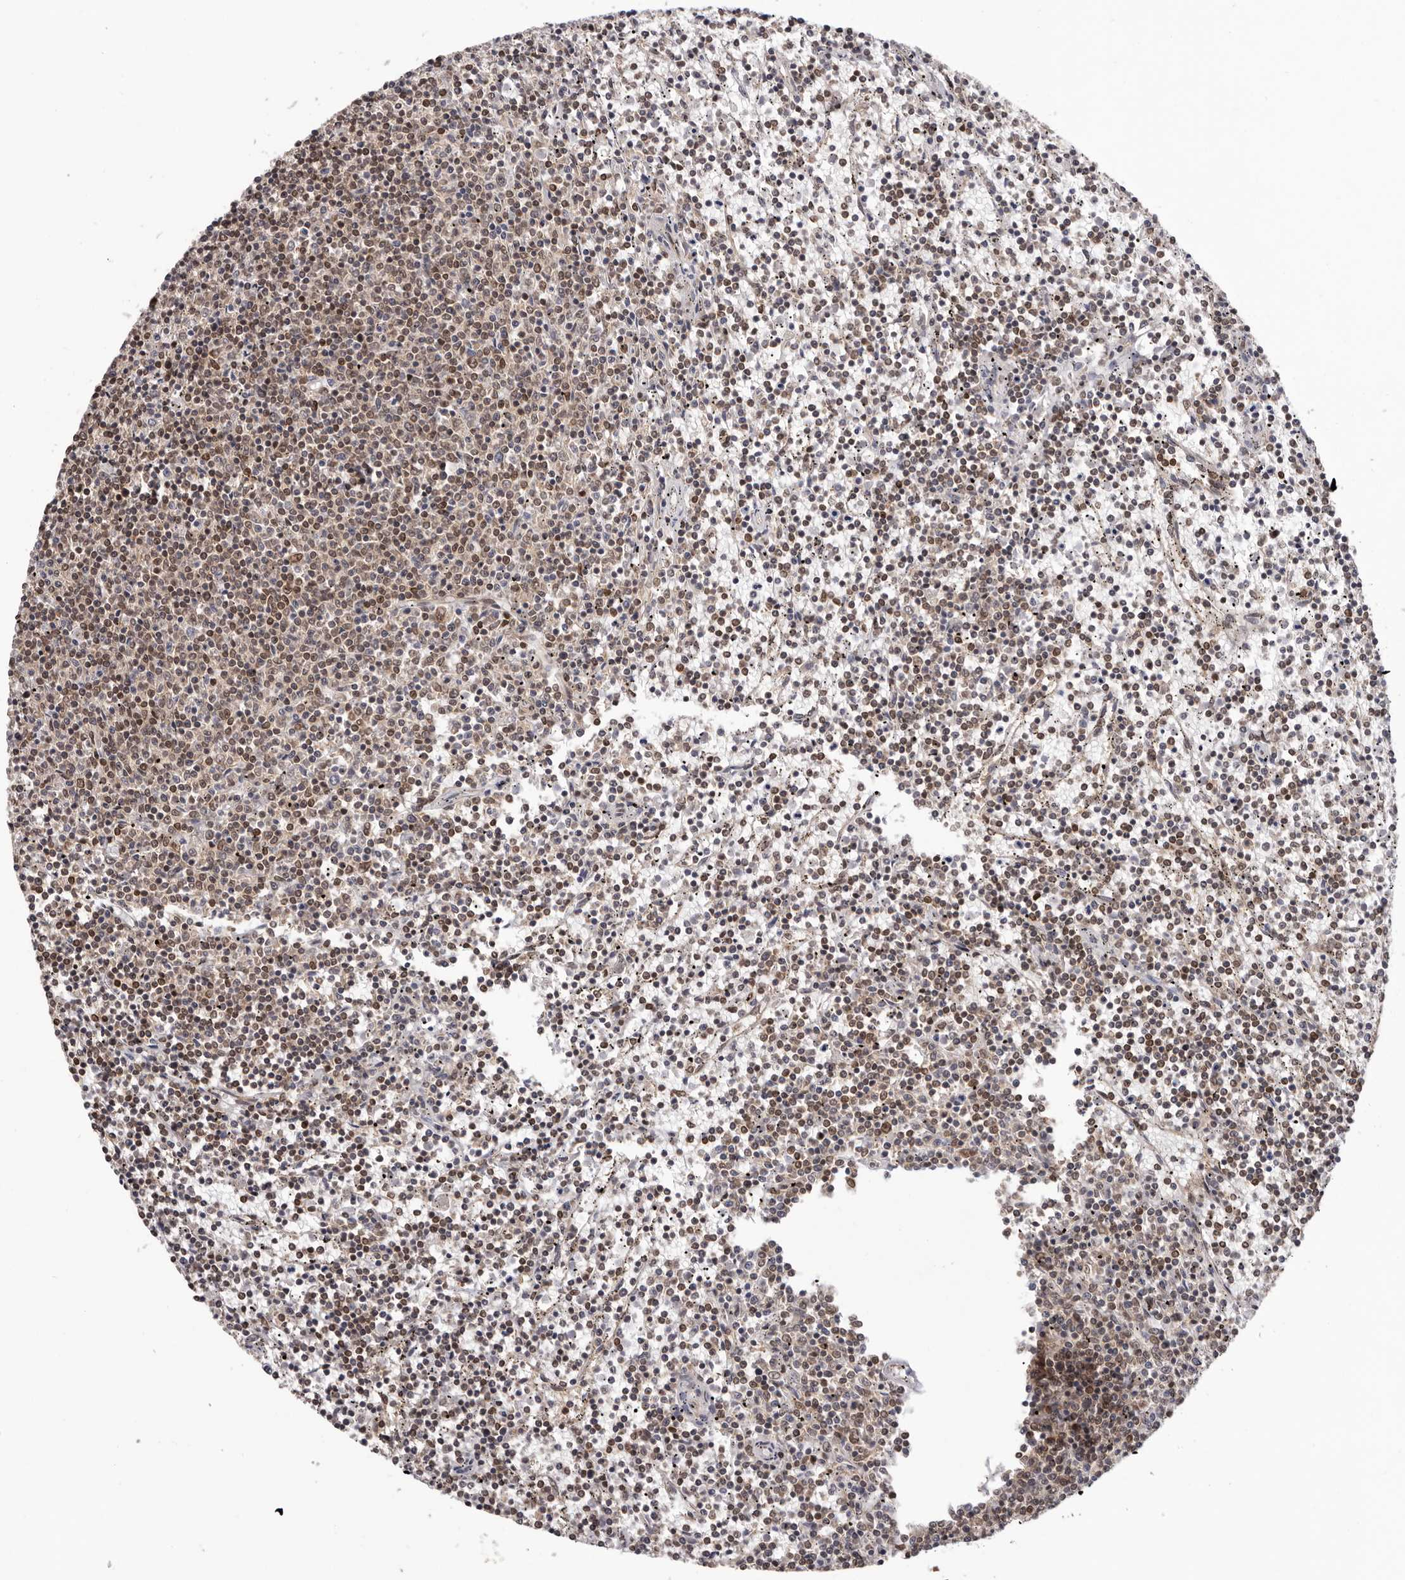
{"staining": {"intensity": "moderate", "quantity": "25%-75%", "location": "nuclear"}, "tissue": "lymphoma", "cell_type": "Tumor cells", "image_type": "cancer", "snomed": [{"axis": "morphology", "description": "Malignant lymphoma, non-Hodgkin's type, Low grade"}, {"axis": "topography", "description": "Spleen"}], "caption": "Lymphoma stained with a protein marker demonstrates moderate staining in tumor cells.", "gene": "TBX5", "patient": {"sex": "female", "age": 50}}